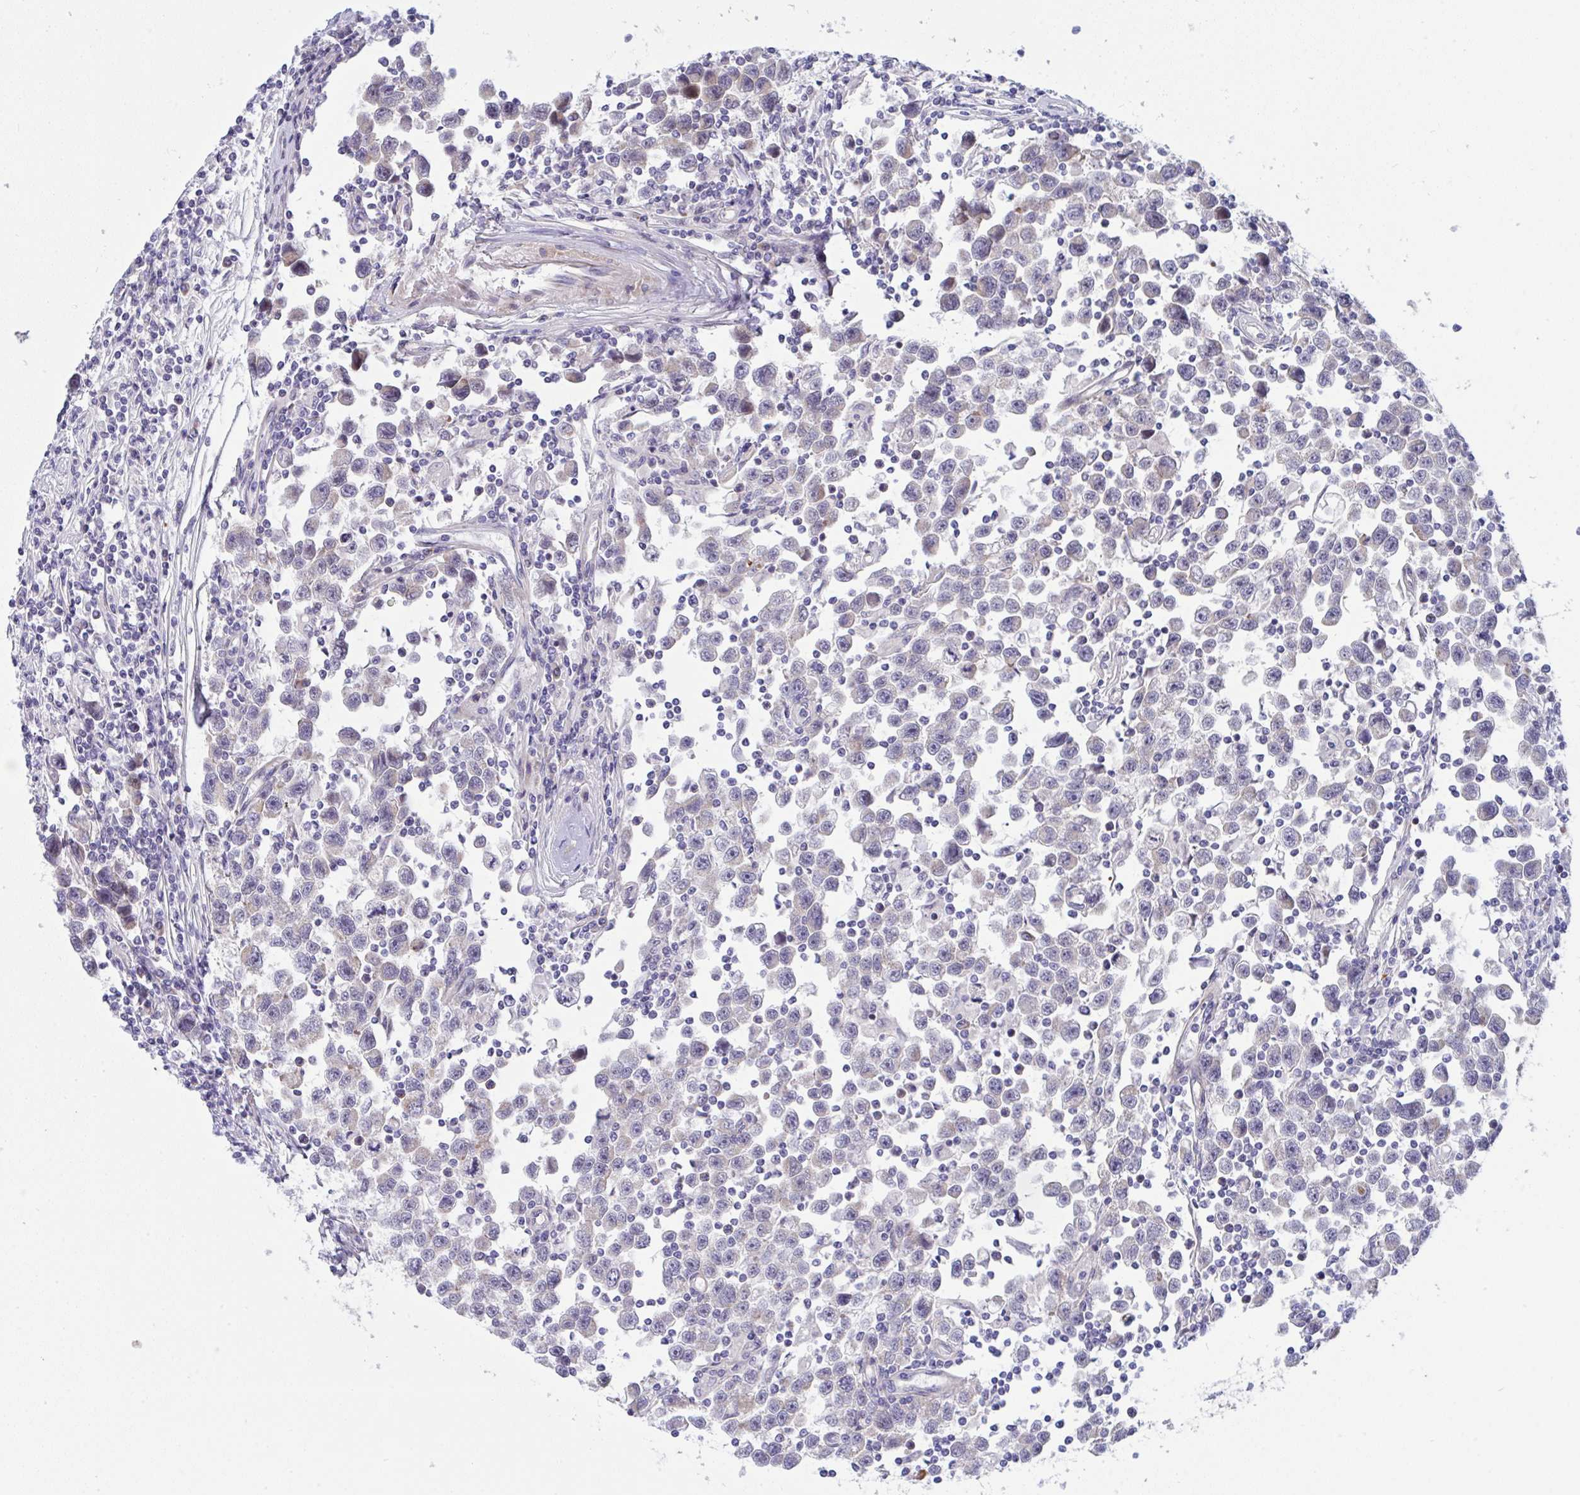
{"staining": {"intensity": "weak", "quantity": "25%-75%", "location": "cytoplasmic/membranous"}, "tissue": "testis cancer", "cell_type": "Tumor cells", "image_type": "cancer", "snomed": [{"axis": "morphology", "description": "Seminoma, NOS"}, {"axis": "topography", "description": "Testis"}], "caption": "A high-resolution micrograph shows IHC staining of seminoma (testis), which shows weak cytoplasmic/membranous positivity in approximately 25%-75% of tumor cells. Using DAB (brown) and hematoxylin (blue) stains, captured at high magnification using brightfield microscopy.", "gene": "NTN1", "patient": {"sex": "male", "age": 31}}